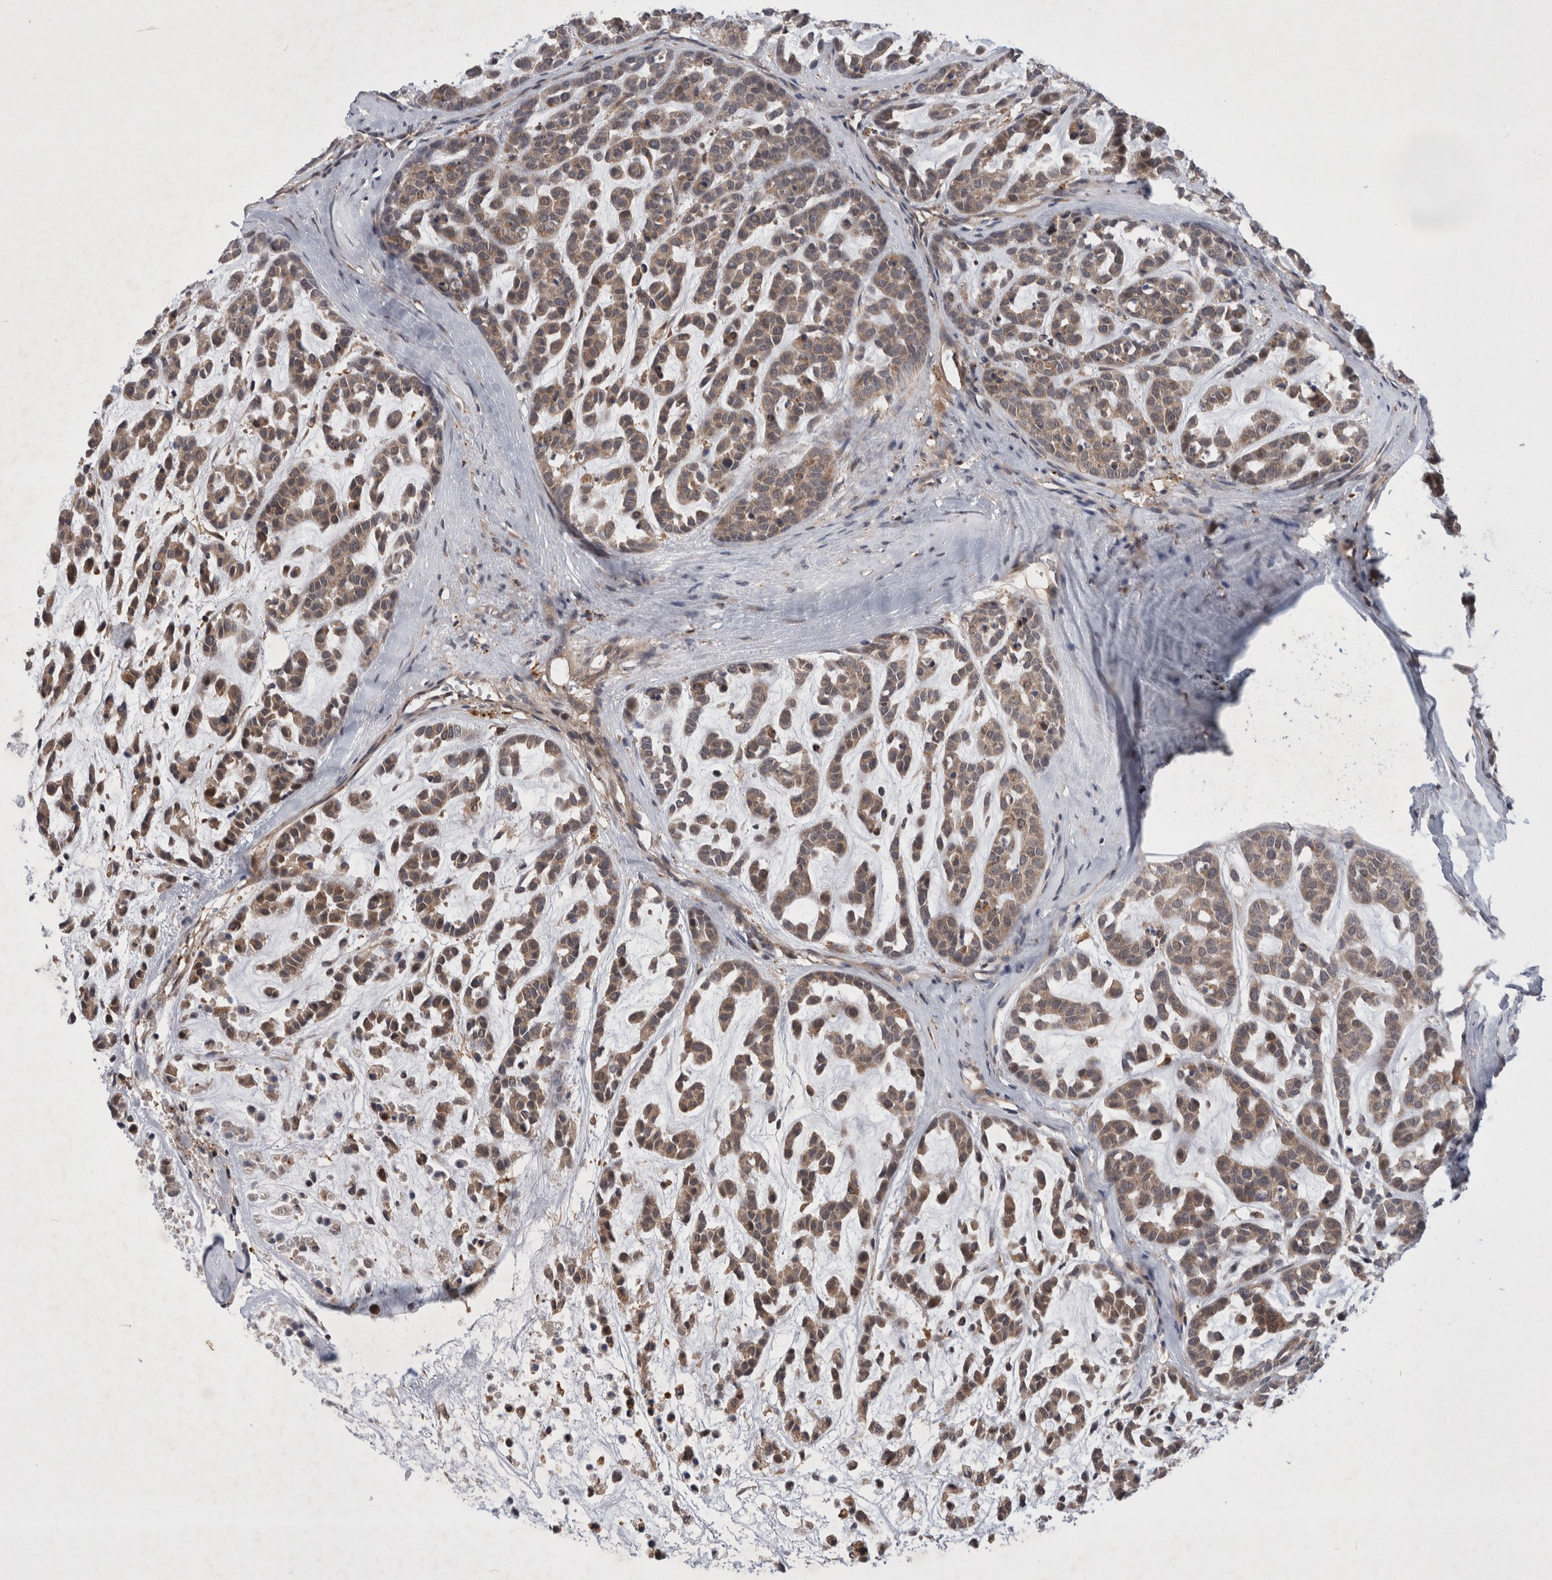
{"staining": {"intensity": "weak", "quantity": ">75%", "location": "cytoplasmic/membranous"}, "tissue": "head and neck cancer", "cell_type": "Tumor cells", "image_type": "cancer", "snomed": [{"axis": "morphology", "description": "Adenocarcinoma, NOS"}, {"axis": "morphology", "description": "Adenoma, NOS"}, {"axis": "topography", "description": "Head-Neck"}], "caption": "Protein staining of head and neck cancer (adenoma) tissue demonstrates weak cytoplasmic/membranous positivity in approximately >75% of tumor cells.", "gene": "MRPL37", "patient": {"sex": "female", "age": 55}}